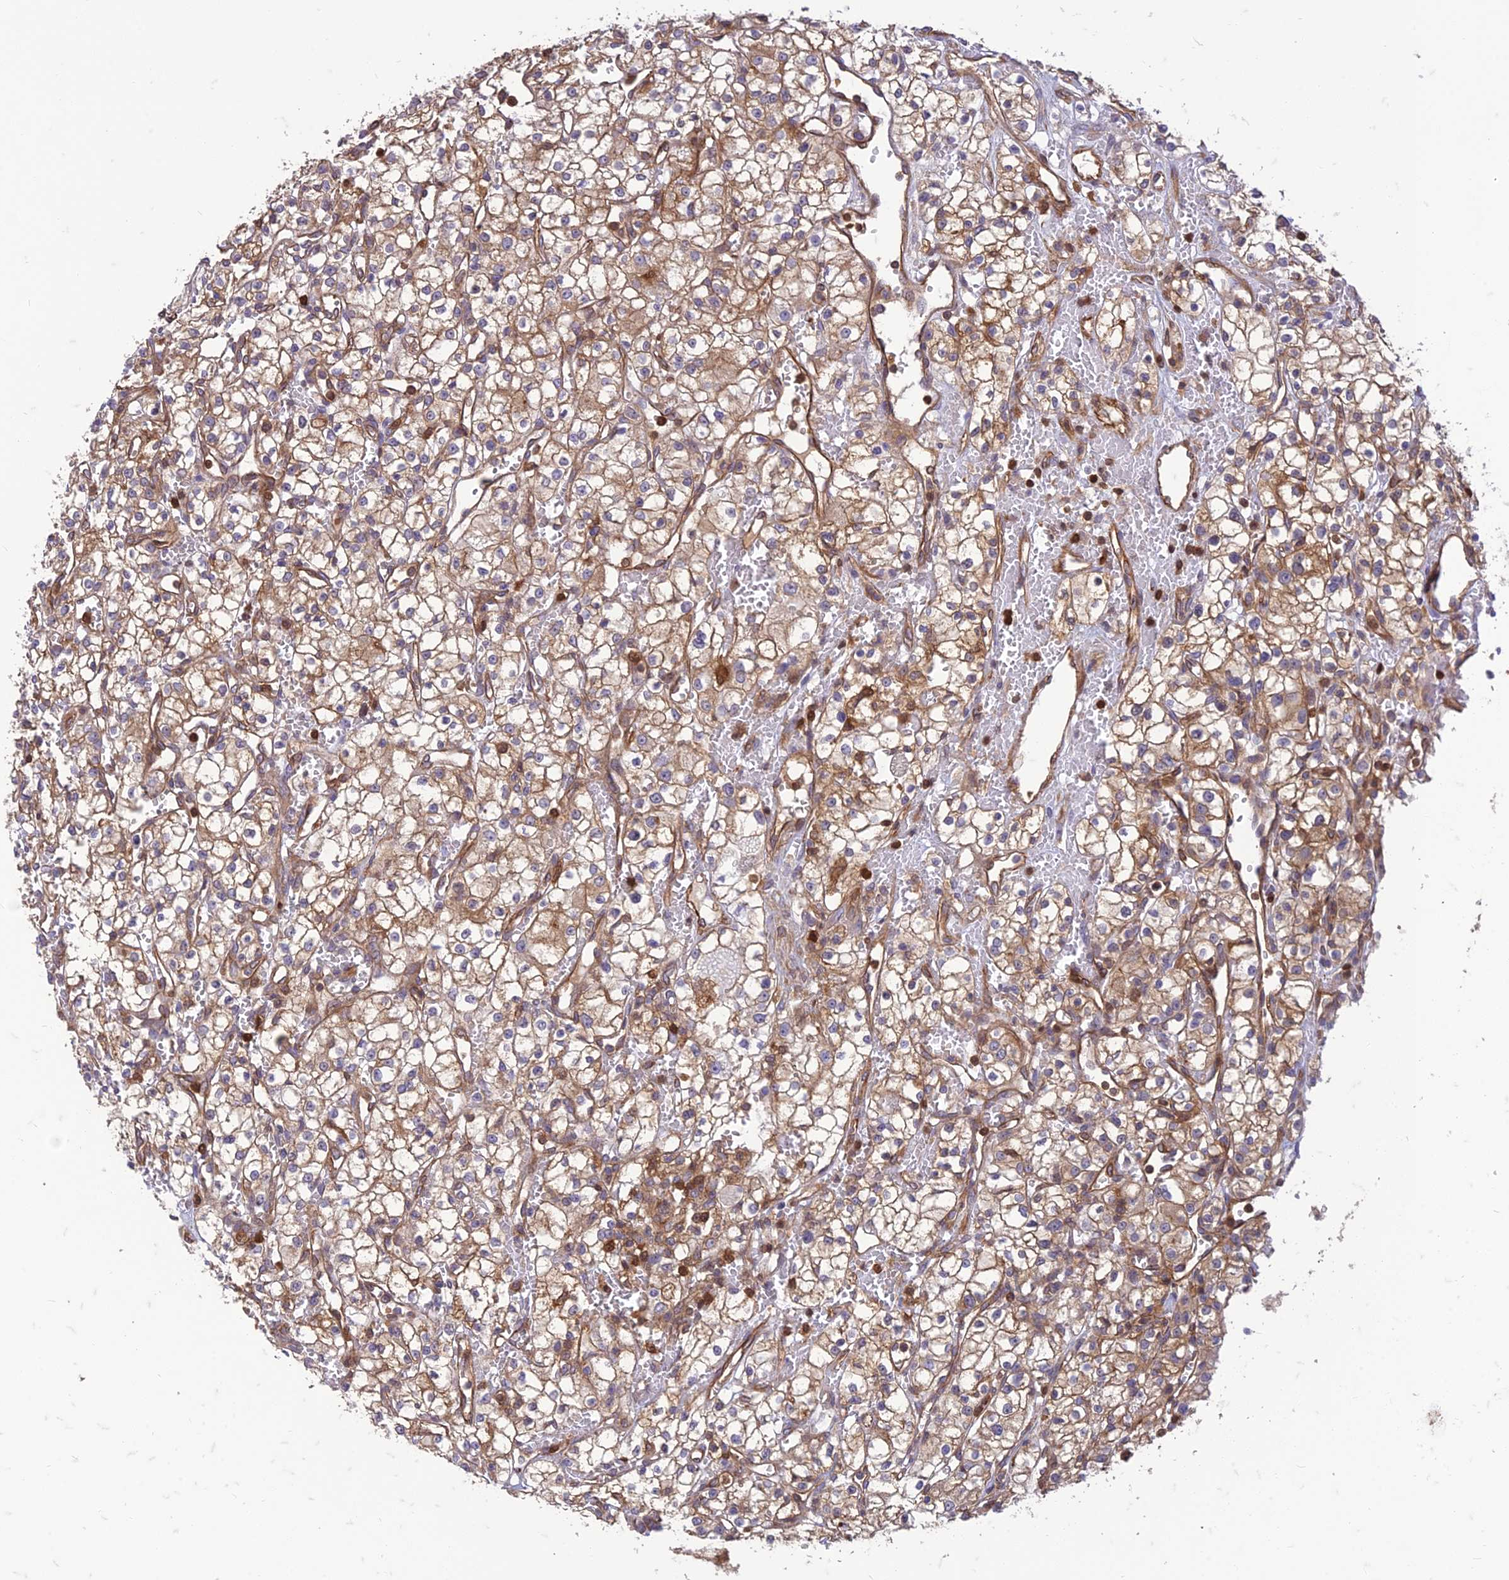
{"staining": {"intensity": "moderate", "quantity": "25%-75%", "location": "cytoplasmic/membranous"}, "tissue": "renal cancer", "cell_type": "Tumor cells", "image_type": "cancer", "snomed": [{"axis": "morphology", "description": "Adenocarcinoma, NOS"}, {"axis": "topography", "description": "Kidney"}], "caption": "Human adenocarcinoma (renal) stained for a protein (brown) exhibits moderate cytoplasmic/membranous positive positivity in about 25%-75% of tumor cells.", "gene": "HPSE2", "patient": {"sex": "male", "age": 59}}